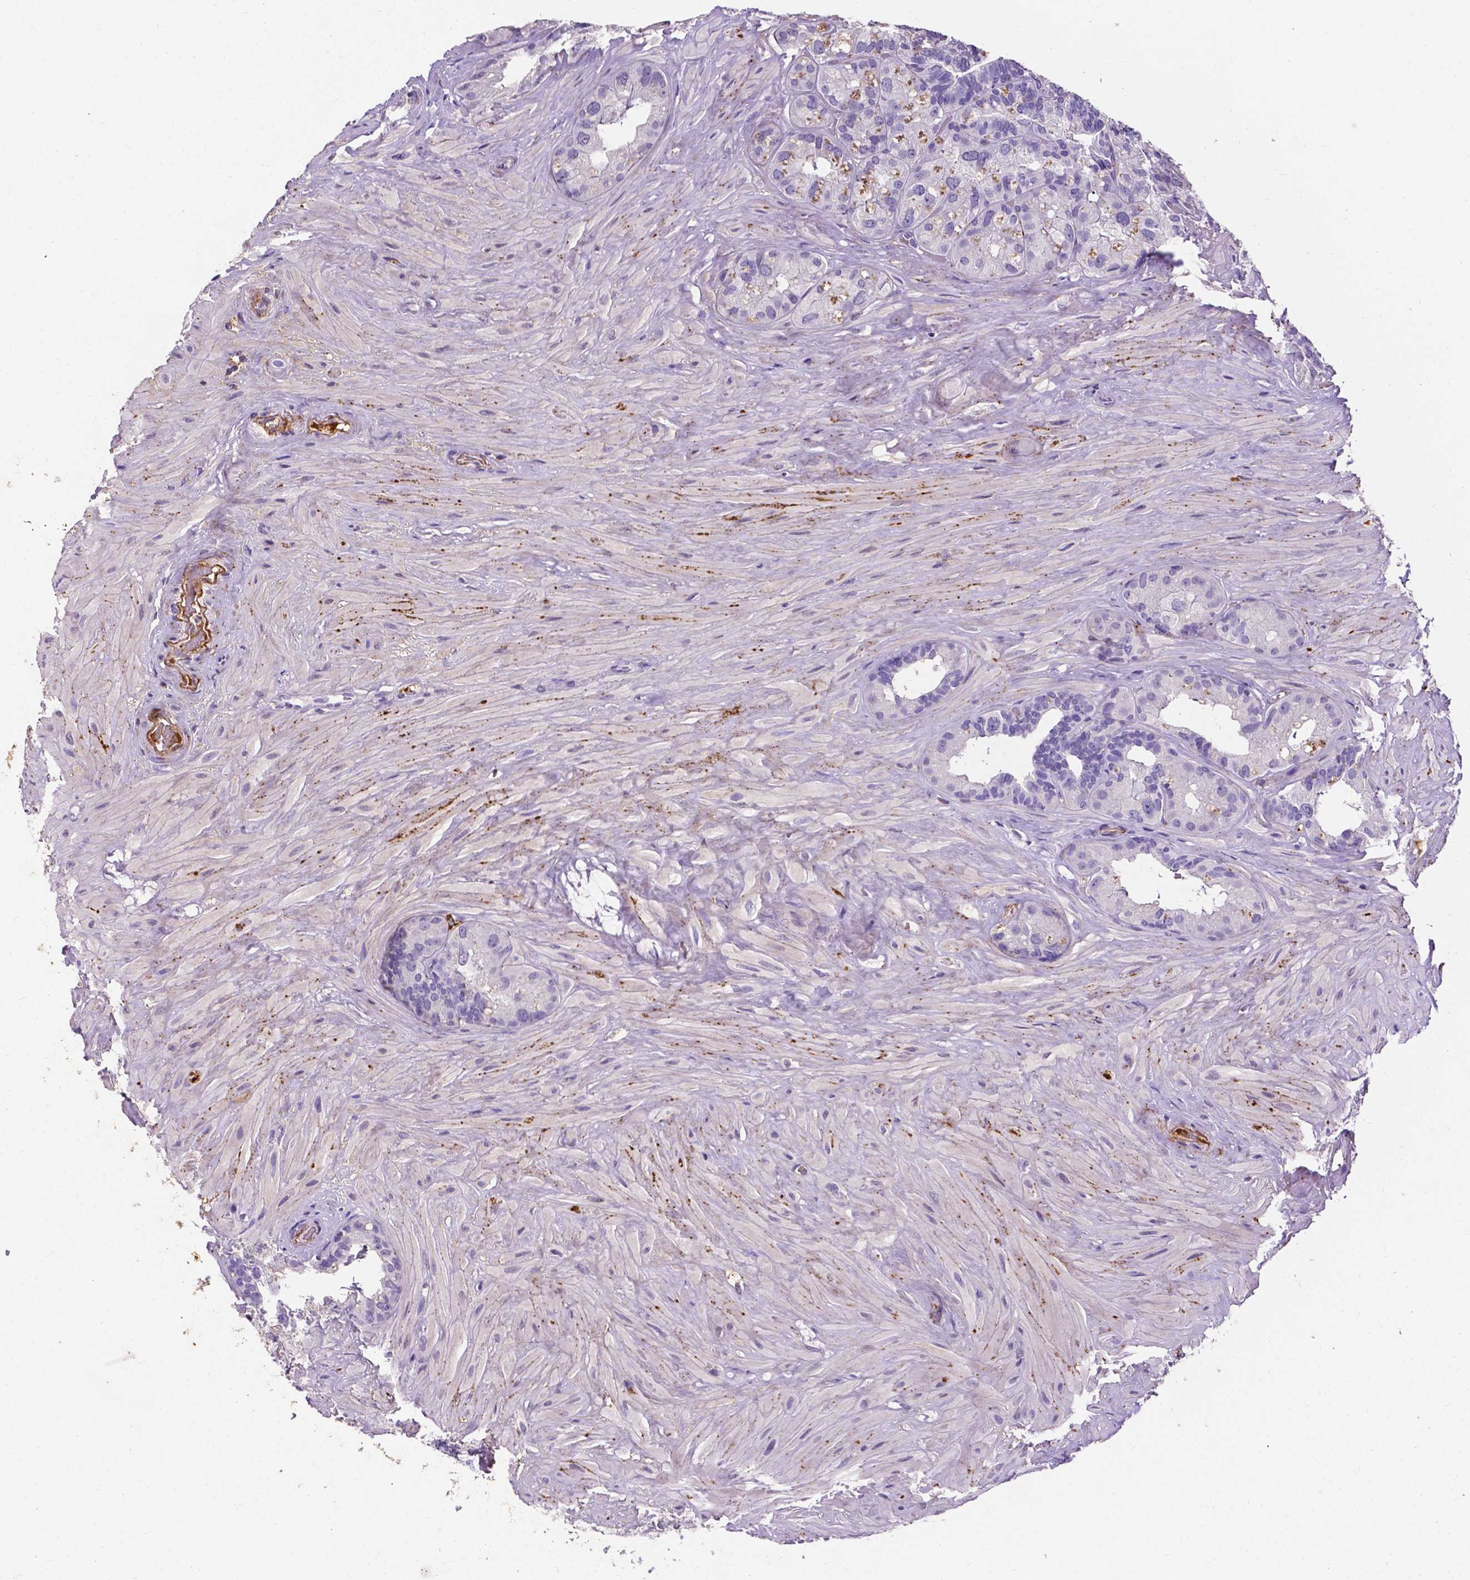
{"staining": {"intensity": "negative", "quantity": "none", "location": "none"}, "tissue": "seminal vesicle", "cell_type": "Glandular cells", "image_type": "normal", "snomed": [{"axis": "morphology", "description": "Normal tissue, NOS"}, {"axis": "topography", "description": "Seminal veicle"}], "caption": "Glandular cells are negative for protein expression in unremarkable human seminal vesicle. (Stains: DAB (3,3'-diaminobenzidine) immunohistochemistry with hematoxylin counter stain, Microscopy: brightfield microscopy at high magnification).", "gene": "APOE", "patient": {"sex": "male", "age": 60}}